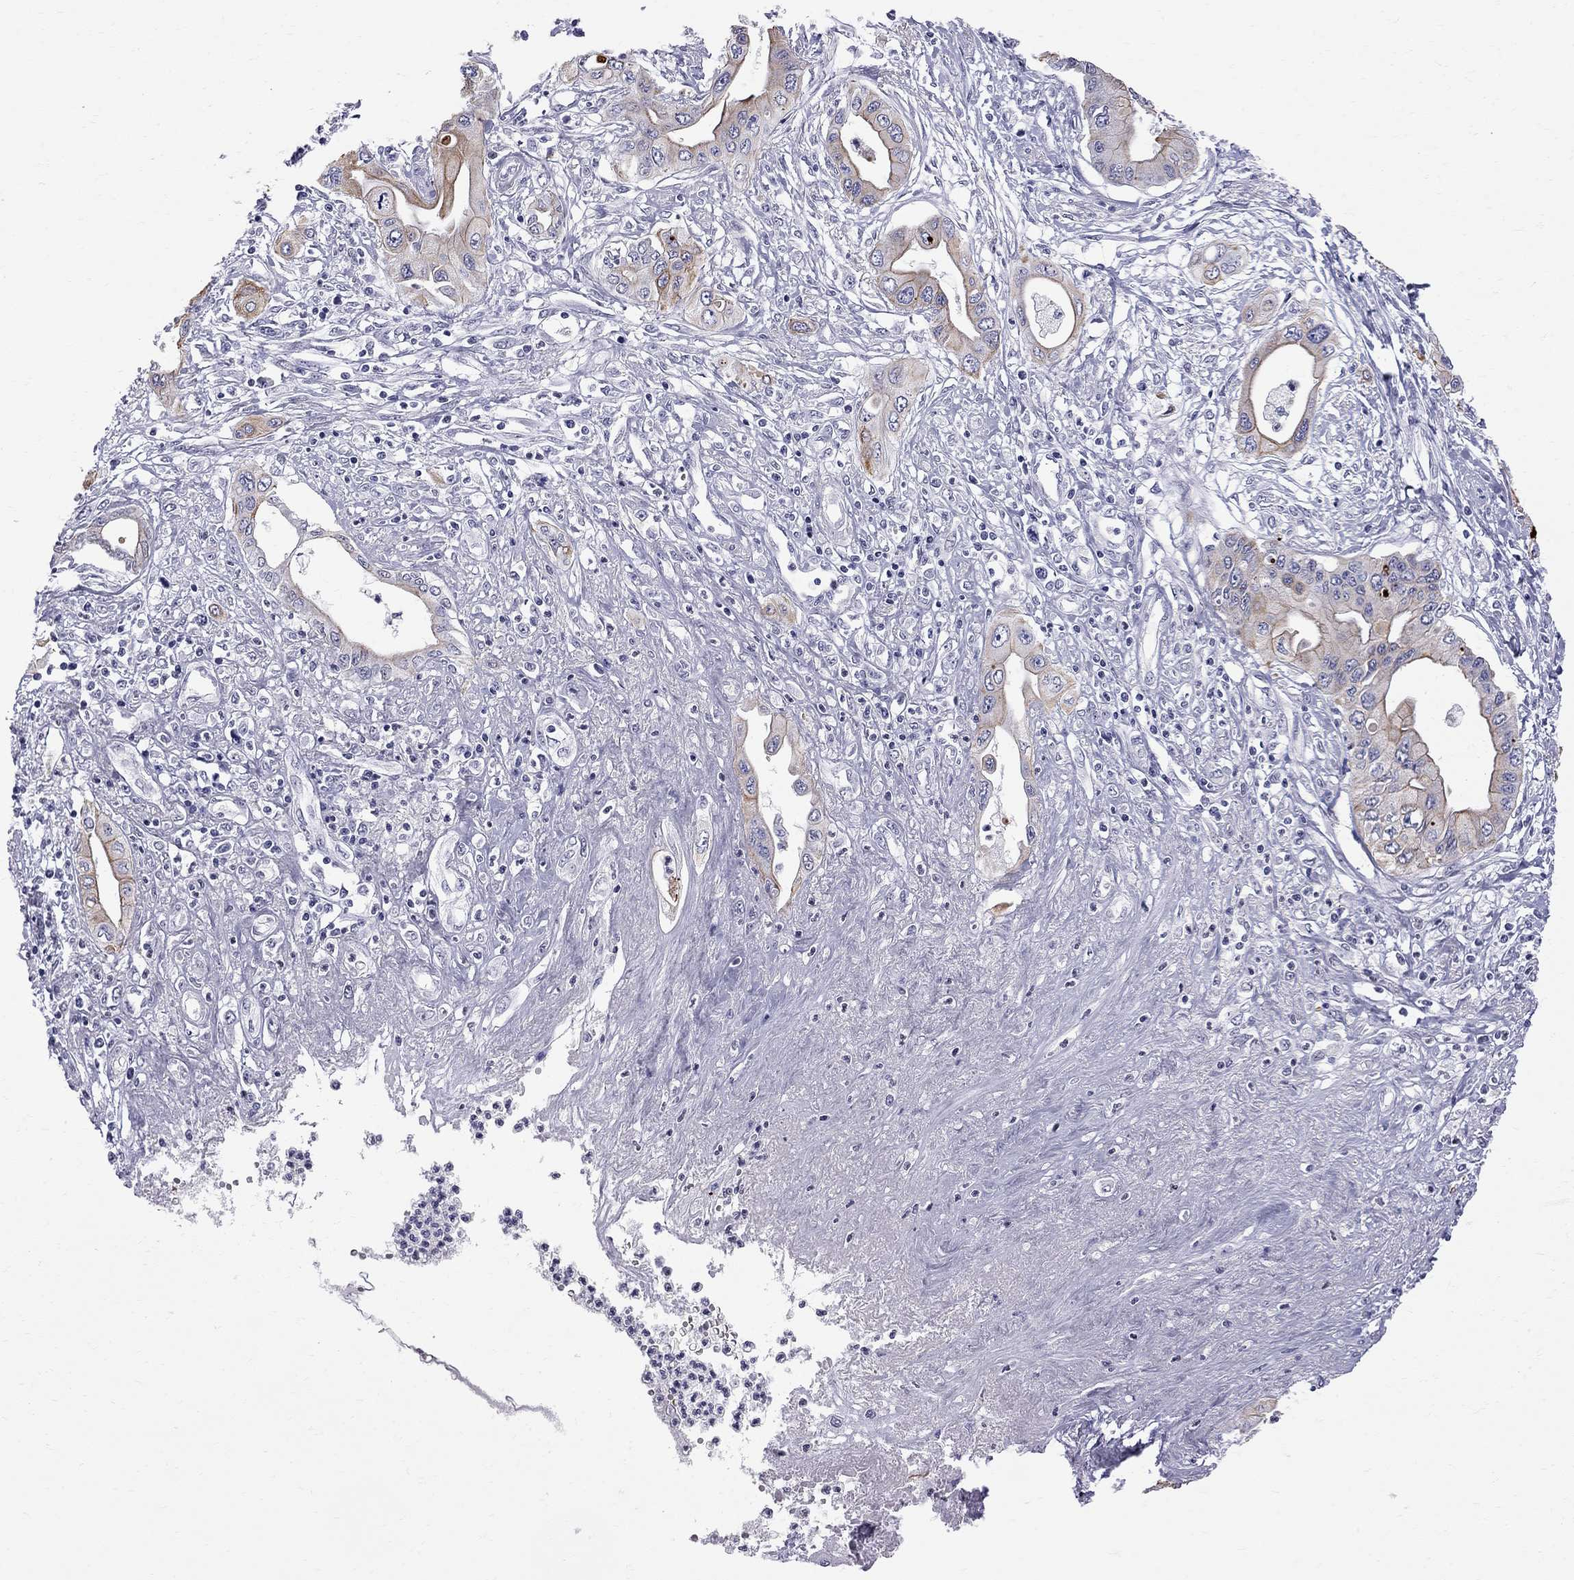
{"staining": {"intensity": "moderate", "quantity": "25%-75%", "location": "cytoplasmic/membranous"}, "tissue": "pancreatic cancer", "cell_type": "Tumor cells", "image_type": "cancer", "snomed": [{"axis": "morphology", "description": "Adenocarcinoma, NOS"}, {"axis": "topography", "description": "Pancreas"}], "caption": "Immunohistochemistry micrograph of human pancreatic cancer (adenocarcinoma) stained for a protein (brown), which displays medium levels of moderate cytoplasmic/membranous staining in about 25%-75% of tumor cells.", "gene": "MUC15", "patient": {"sex": "female", "age": 62}}